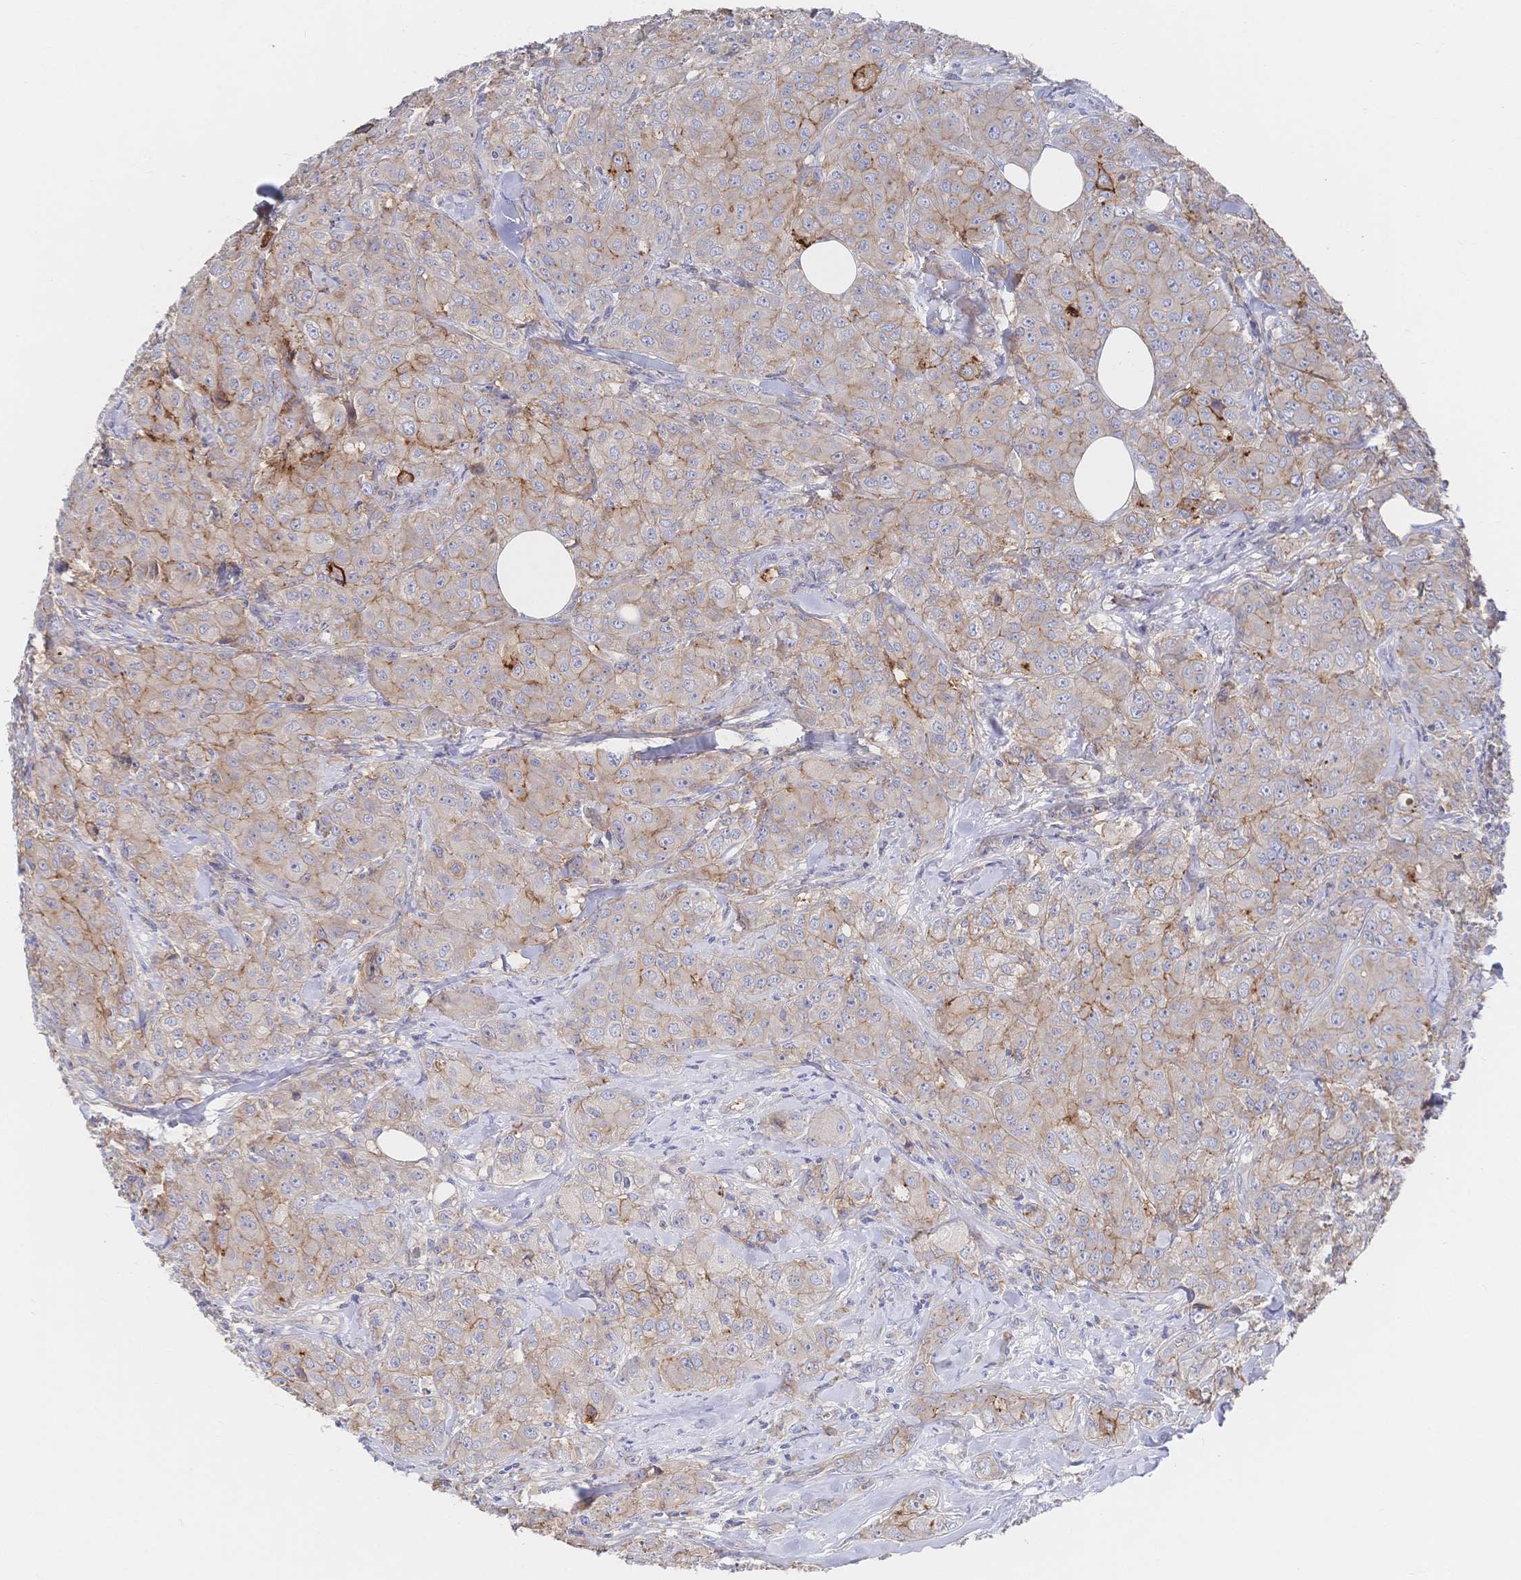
{"staining": {"intensity": "weak", "quantity": ">75%", "location": "cytoplasmic/membranous"}, "tissue": "breast cancer", "cell_type": "Tumor cells", "image_type": "cancer", "snomed": [{"axis": "morphology", "description": "Normal tissue, NOS"}, {"axis": "morphology", "description": "Duct carcinoma"}, {"axis": "topography", "description": "Breast"}], "caption": "An image of human breast cancer (intraductal carcinoma) stained for a protein demonstrates weak cytoplasmic/membranous brown staining in tumor cells. The protein is stained brown, and the nuclei are stained in blue (DAB IHC with brightfield microscopy, high magnification).", "gene": "F11R", "patient": {"sex": "female", "age": 43}}